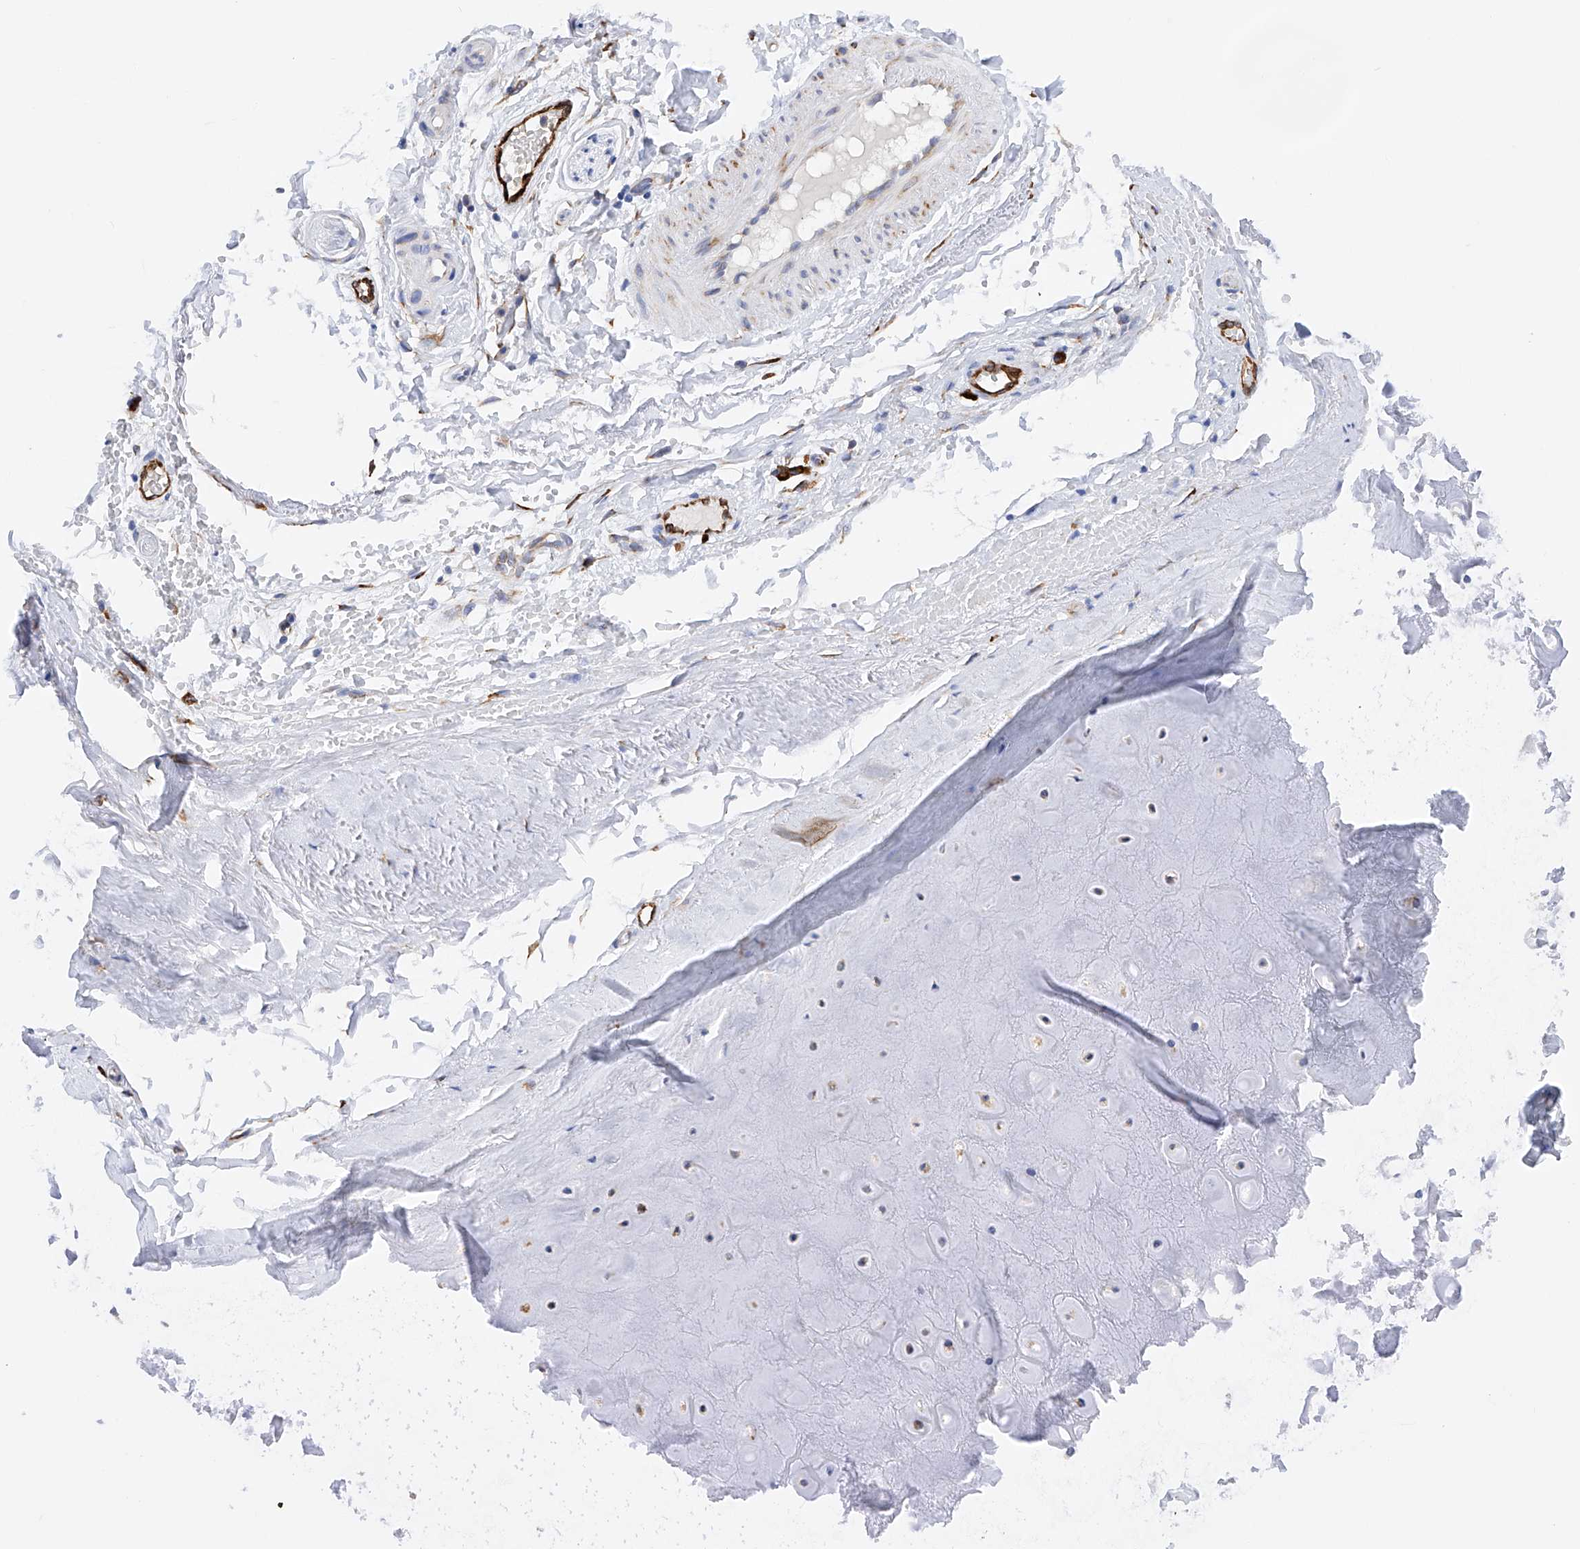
{"staining": {"intensity": "negative", "quantity": "none", "location": "none"}, "tissue": "adipose tissue", "cell_type": "Adipocytes", "image_type": "normal", "snomed": [{"axis": "morphology", "description": "Normal tissue, NOS"}, {"axis": "morphology", "description": "Basal cell carcinoma"}, {"axis": "topography", "description": "Skin"}], "caption": "Adipocytes show no significant protein staining in unremarkable adipose tissue.", "gene": "PDIA5", "patient": {"sex": "female", "age": 89}}